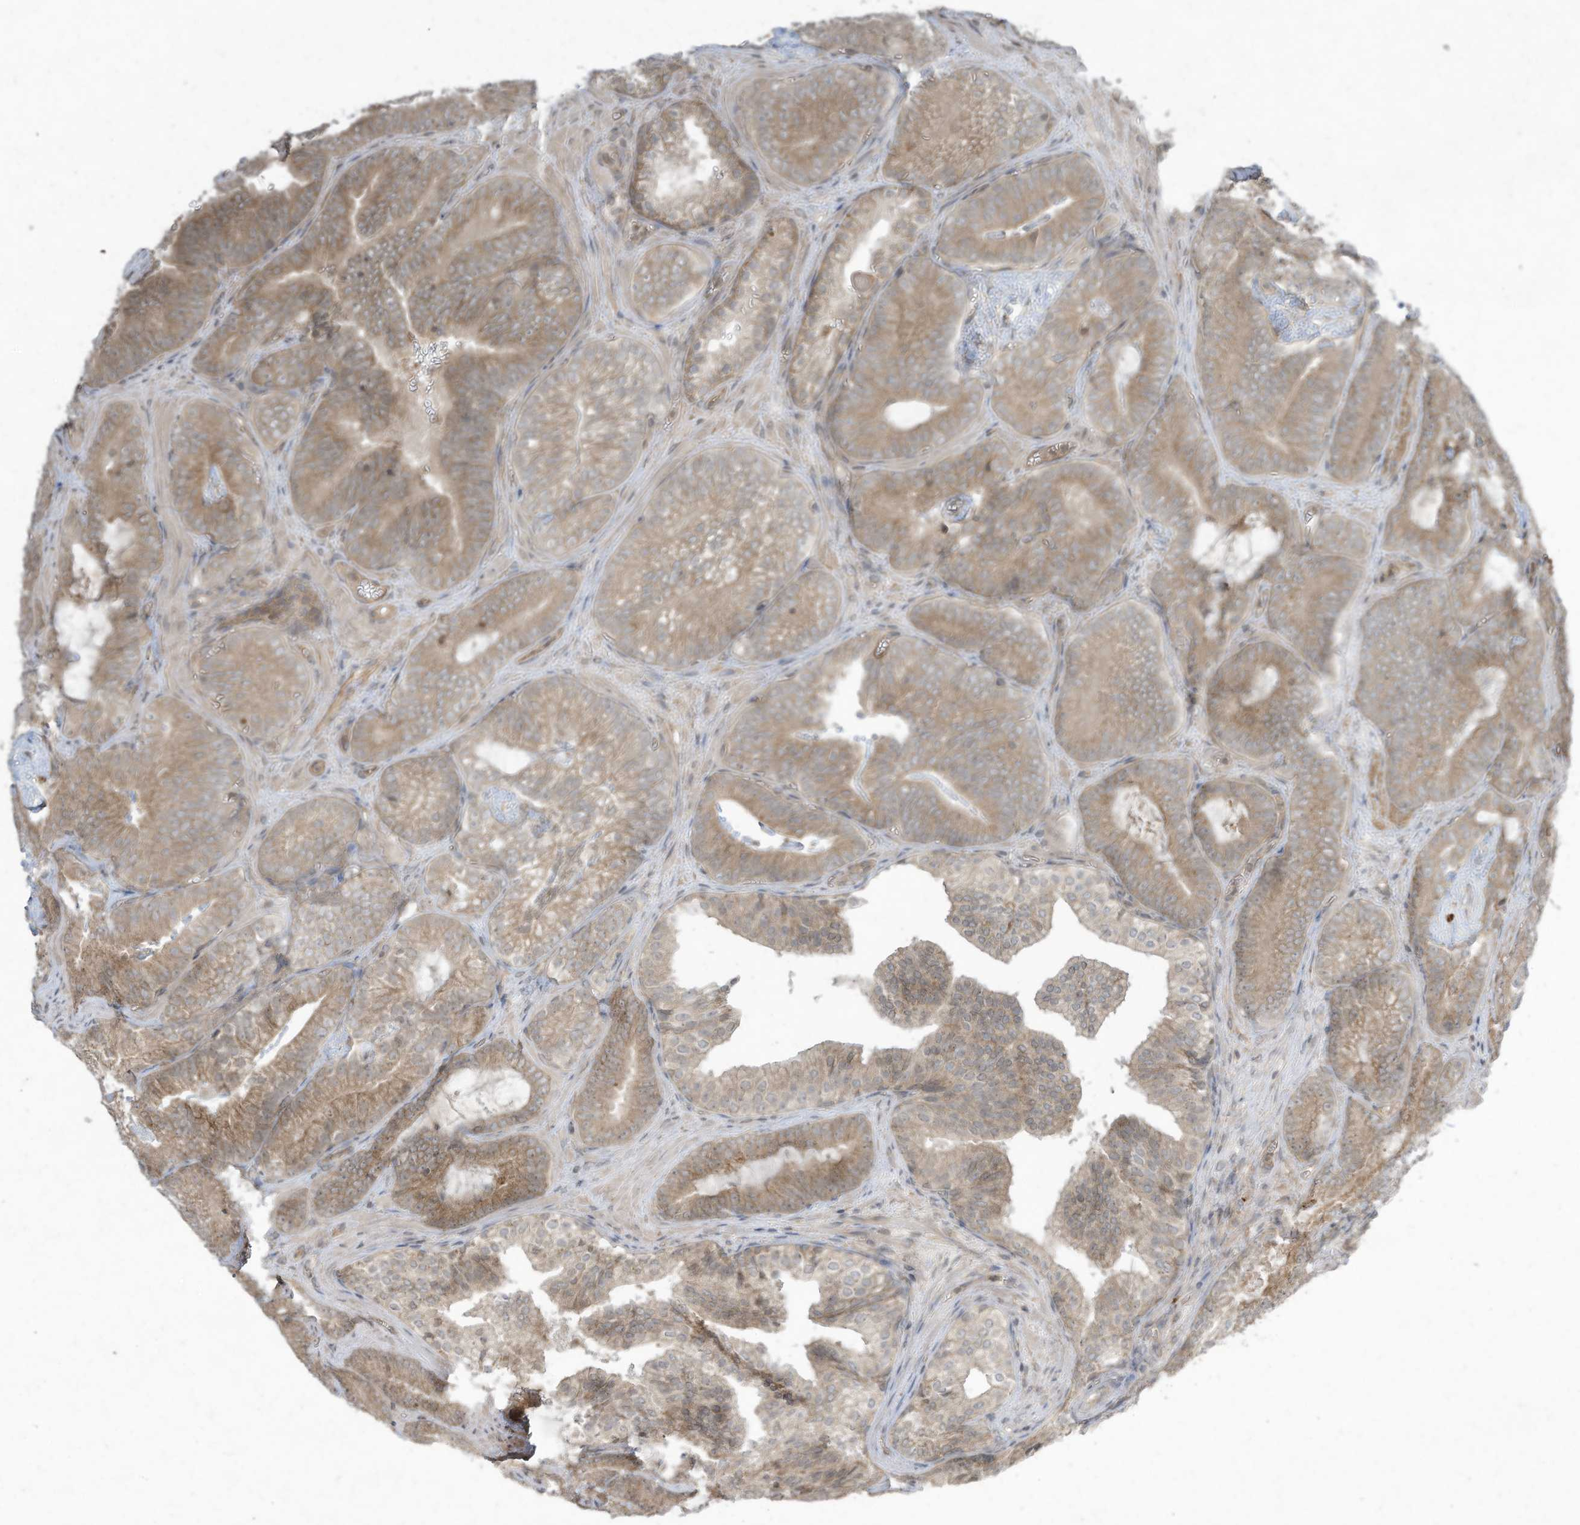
{"staining": {"intensity": "moderate", "quantity": ">75%", "location": "cytoplasmic/membranous"}, "tissue": "prostate cancer", "cell_type": "Tumor cells", "image_type": "cancer", "snomed": [{"axis": "morphology", "description": "Adenocarcinoma, High grade"}, {"axis": "topography", "description": "Prostate"}], "caption": "A medium amount of moderate cytoplasmic/membranous expression is appreciated in about >75% of tumor cells in prostate cancer tissue.", "gene": "MATN2", "patient": {"sex": "male", "age": 66}}